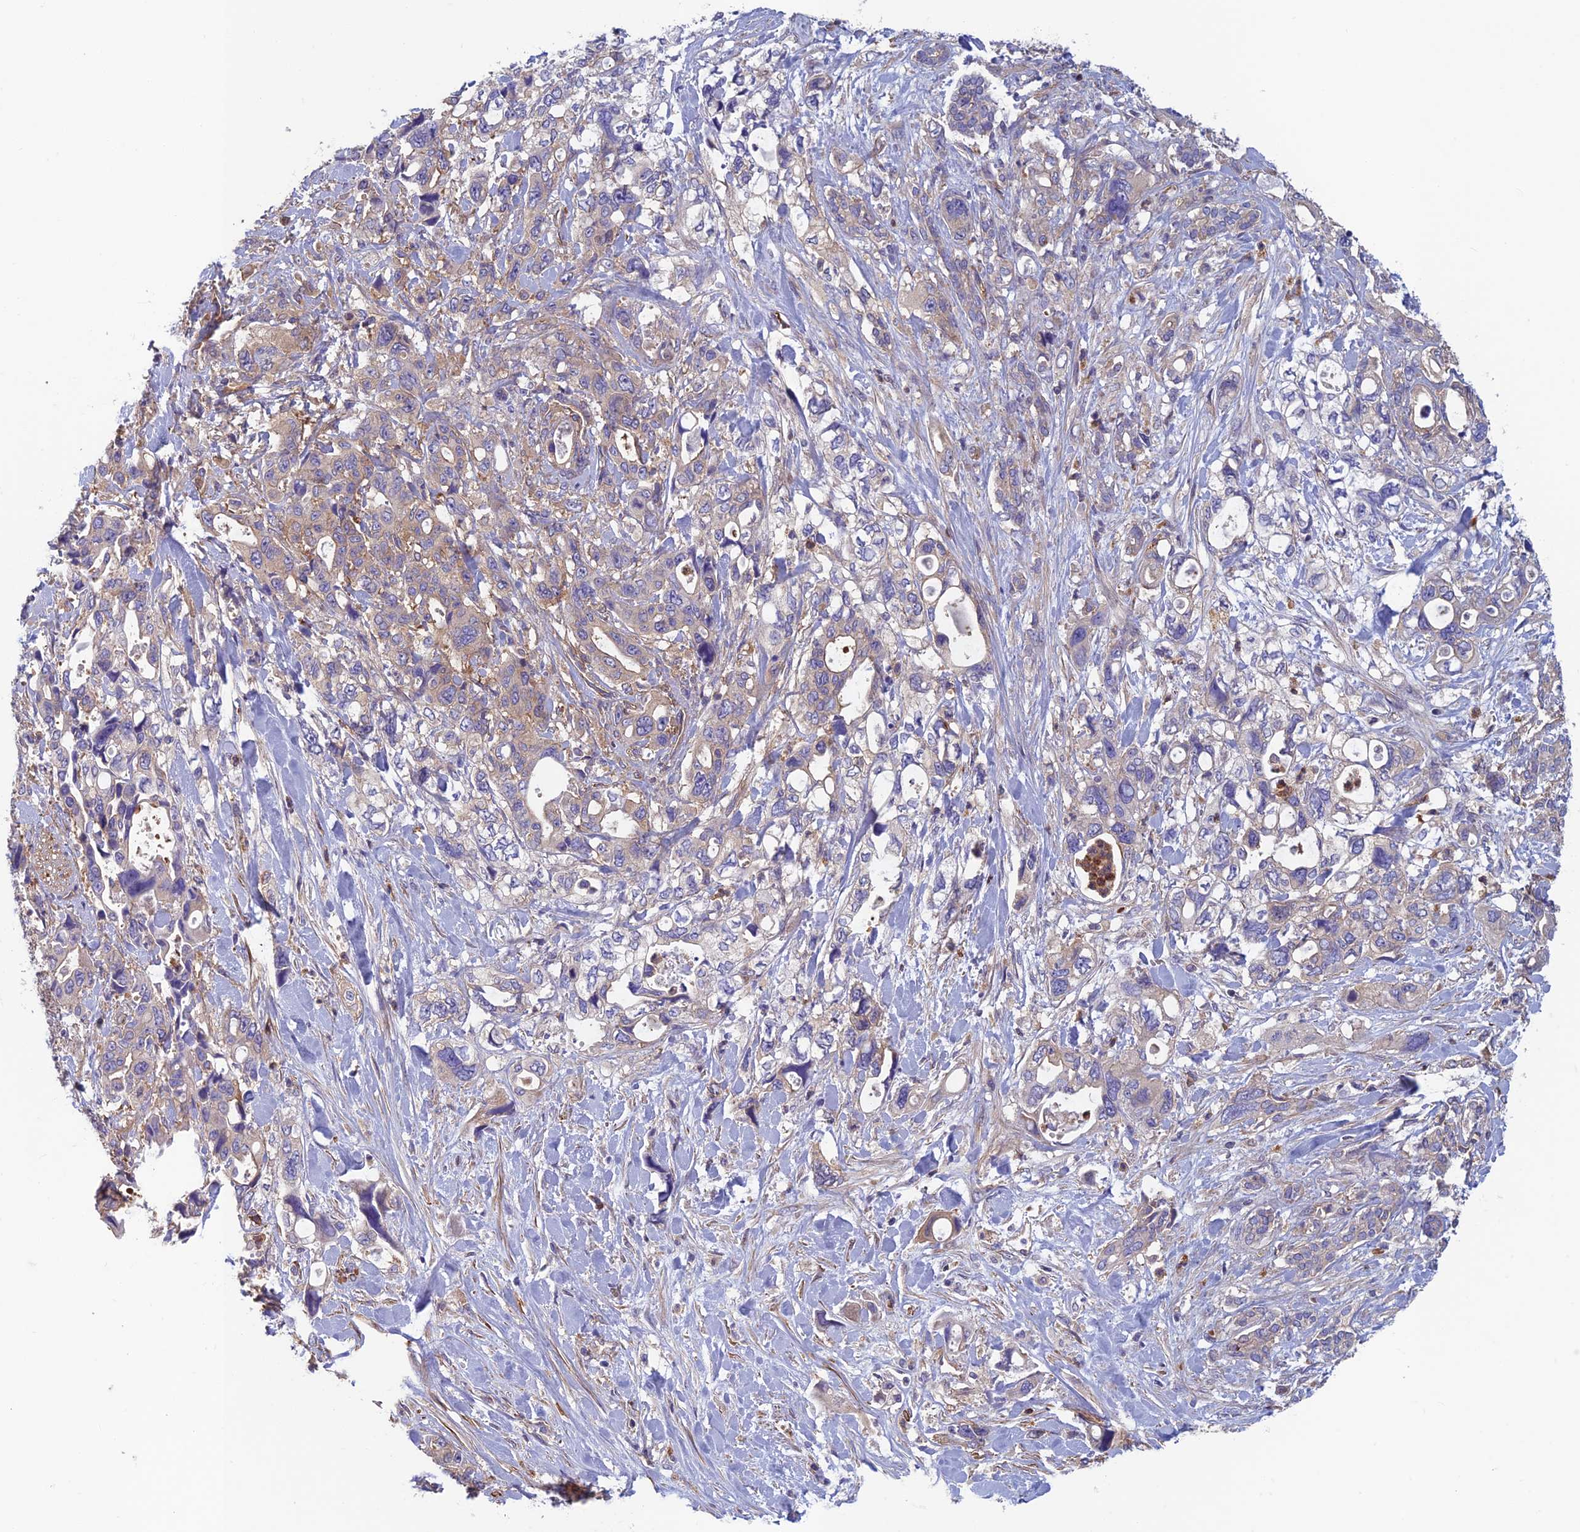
{"staining": {"intensity": "weak", "quantity": "25%-75%", "location": "cytoplasmic/membranous"}, "tissue": "pancreatic cancer", "cell_type": "Tumor cells", "image_type": "cancer", "snomed": [{"axis": "morphology", "description": "Adenocarcinoma, NOS"}, {"axis": "topography", "description": "Pancreas"}], "caption": "Pancreatic adenocarcinoma was stained to show a protein in brown. There is low levels of weak cytoplasmic/membranous expression in about 25%-75% of tumor cells. The protein of interest is shown in brown color, while the nuclei are stained blue.", "gene": "DNM1L", "patient": {"sex": "male", "age": 46}}